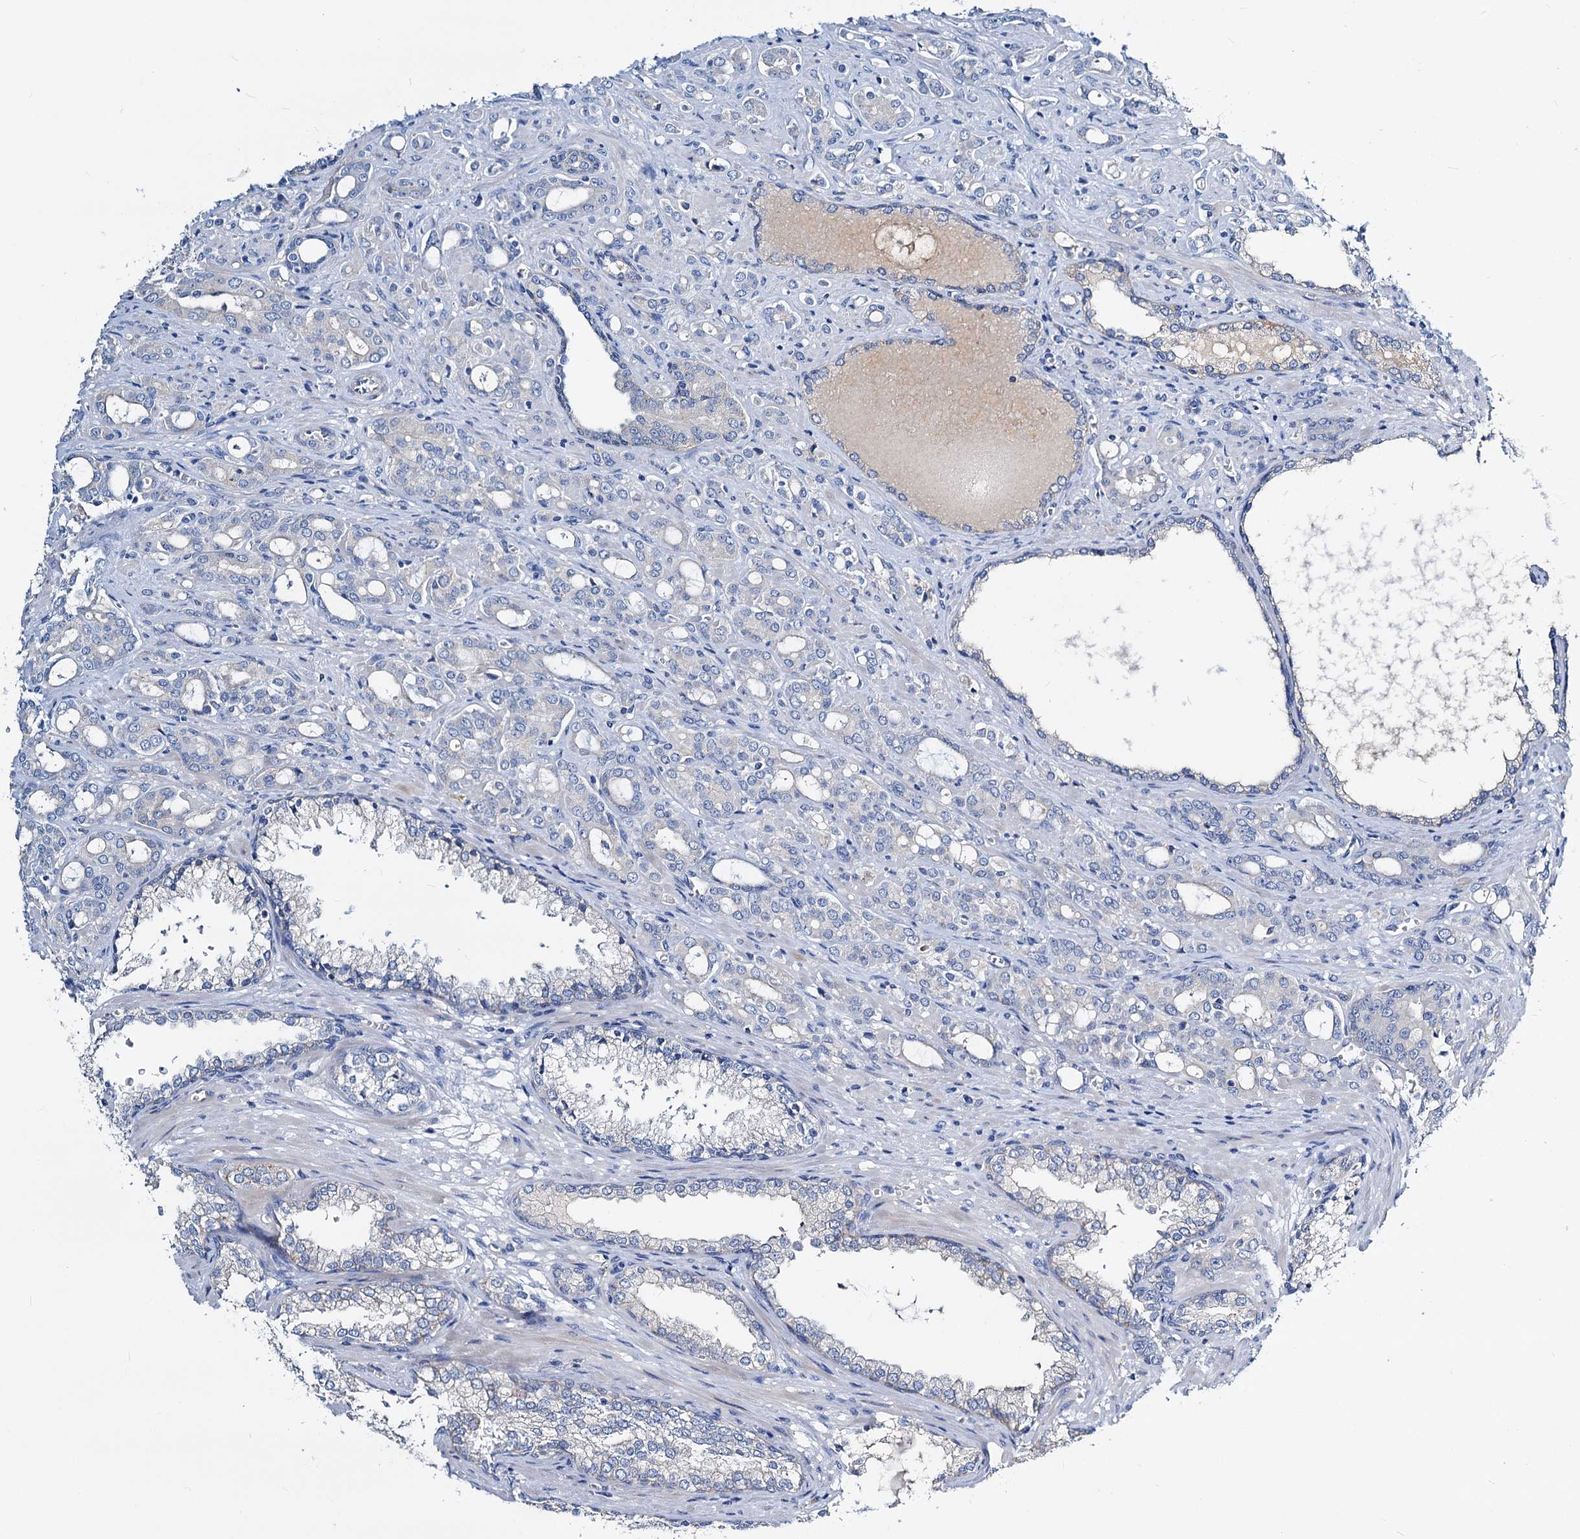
{"staining": {"intensity": "negative", "quantity": "none", "location": "none"}, "tissue": "prostate cancer", "cell_type": "Tumor cells", "image_type": "cancer", "snomed": [{"axis": "morphology", "description": "Adenocarcinoma, High grade"}, {"axis": "topography", "description": "Prostate"}], "caption": "The micrograph displays no significant positivity in tumor cells of prostate cancer (high-grade adenocarcinoma).", "gene": "DYDC2", "patient": {"sex": "male", "age": 72}}